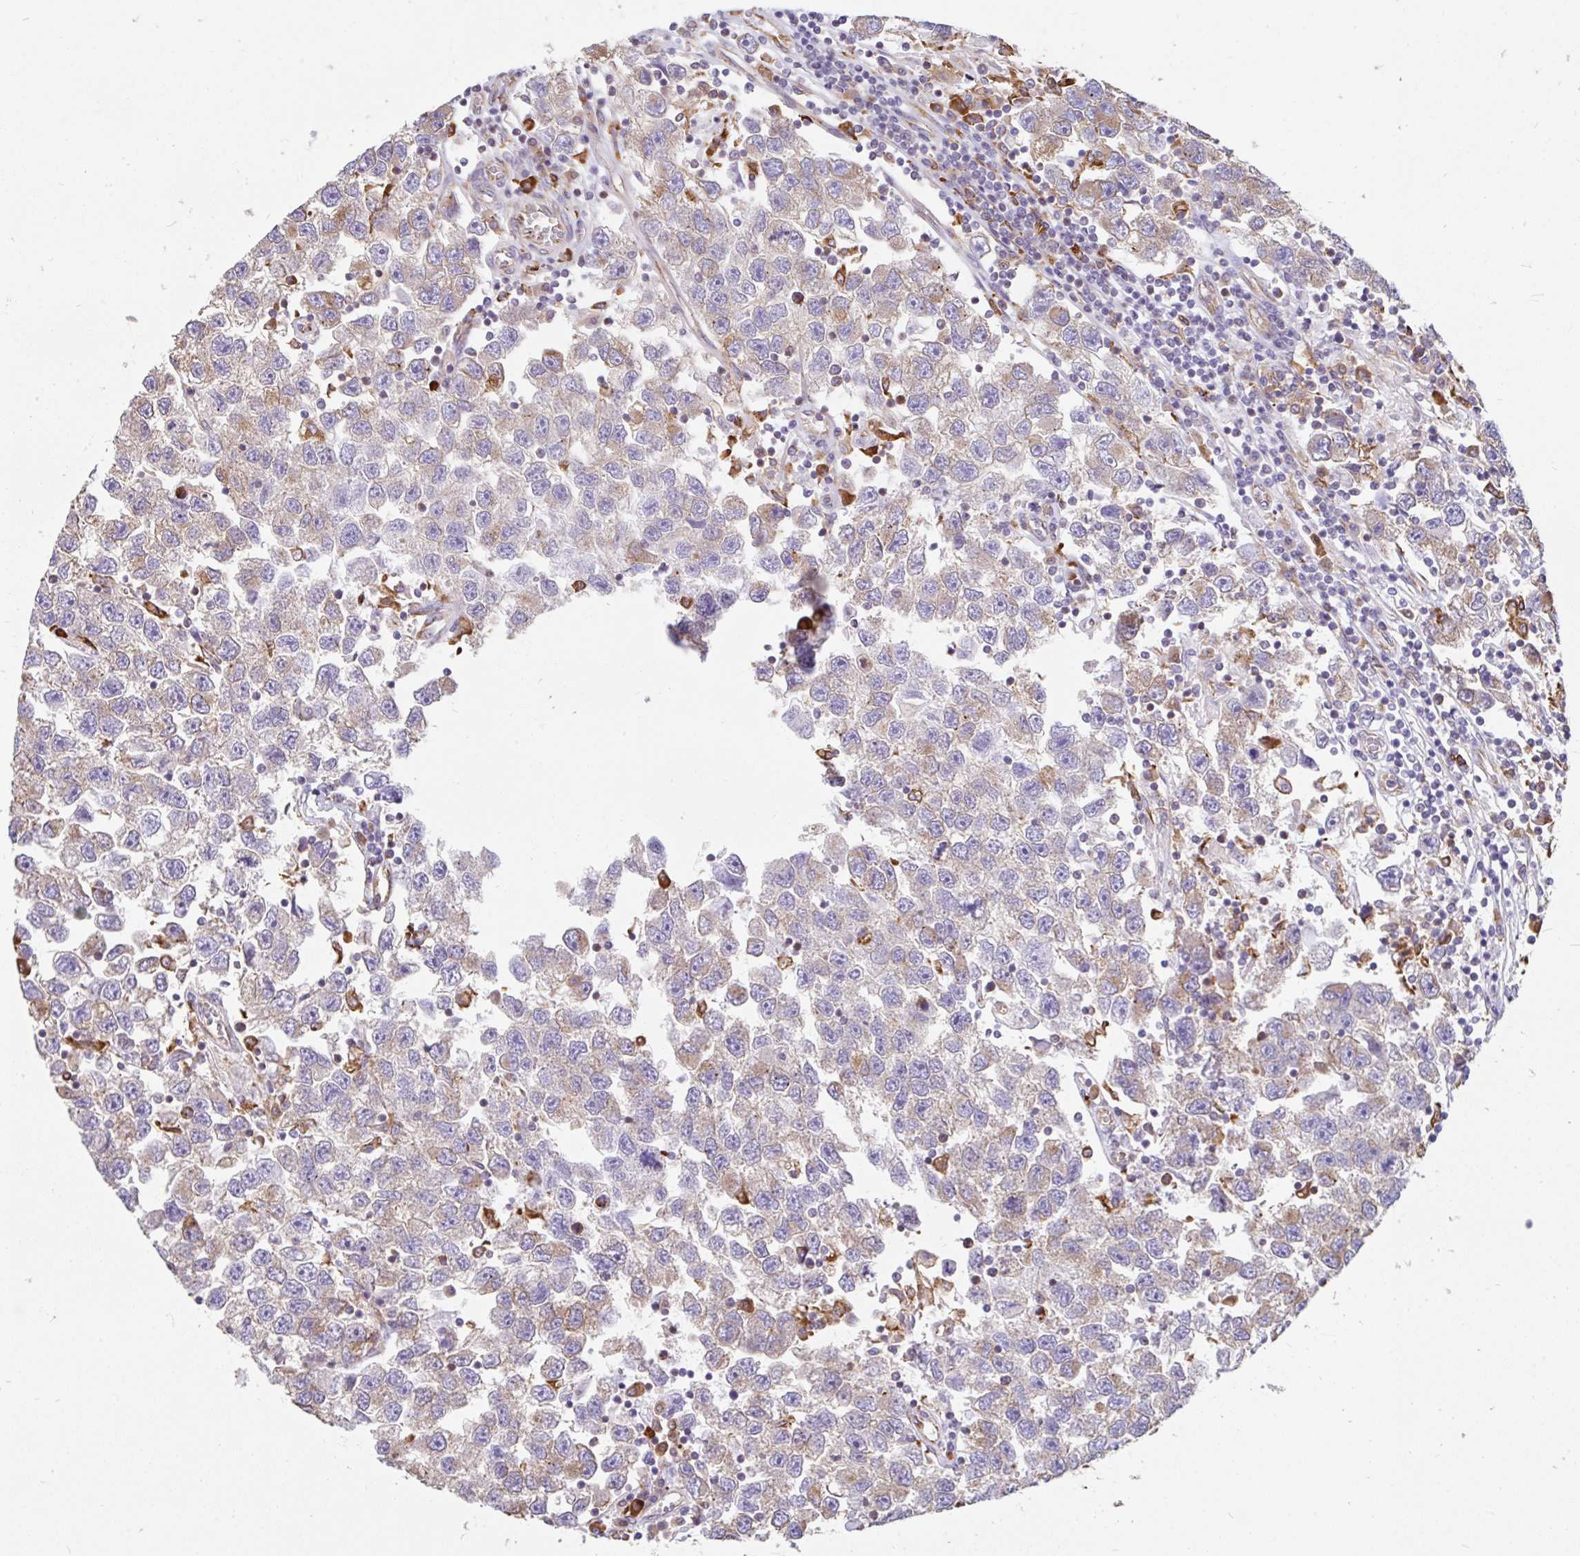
{"staining": {"intensity": "moderate", "quantity": "<25%", "location": "cytoplasmic/membranous"}, "tissue": "testis cancer", "cell_type": "Tumor cells", "image_type": "cancer", "snomed": [{"axis": "morphology", "description": "Seminoma, NOS"}, {"axis": "topography", "description": "Testis"}], "caption": "DAB (3,3'-diaminobenzidine) immunohistochemical staining of testis cancer displays moderate cytoplasmic/membranous protein staining in approximately <25% of tumor cells. Nuclei are stained in blue.", "gene": "EML5", "patient": {"sex": "male", "age": 26}}